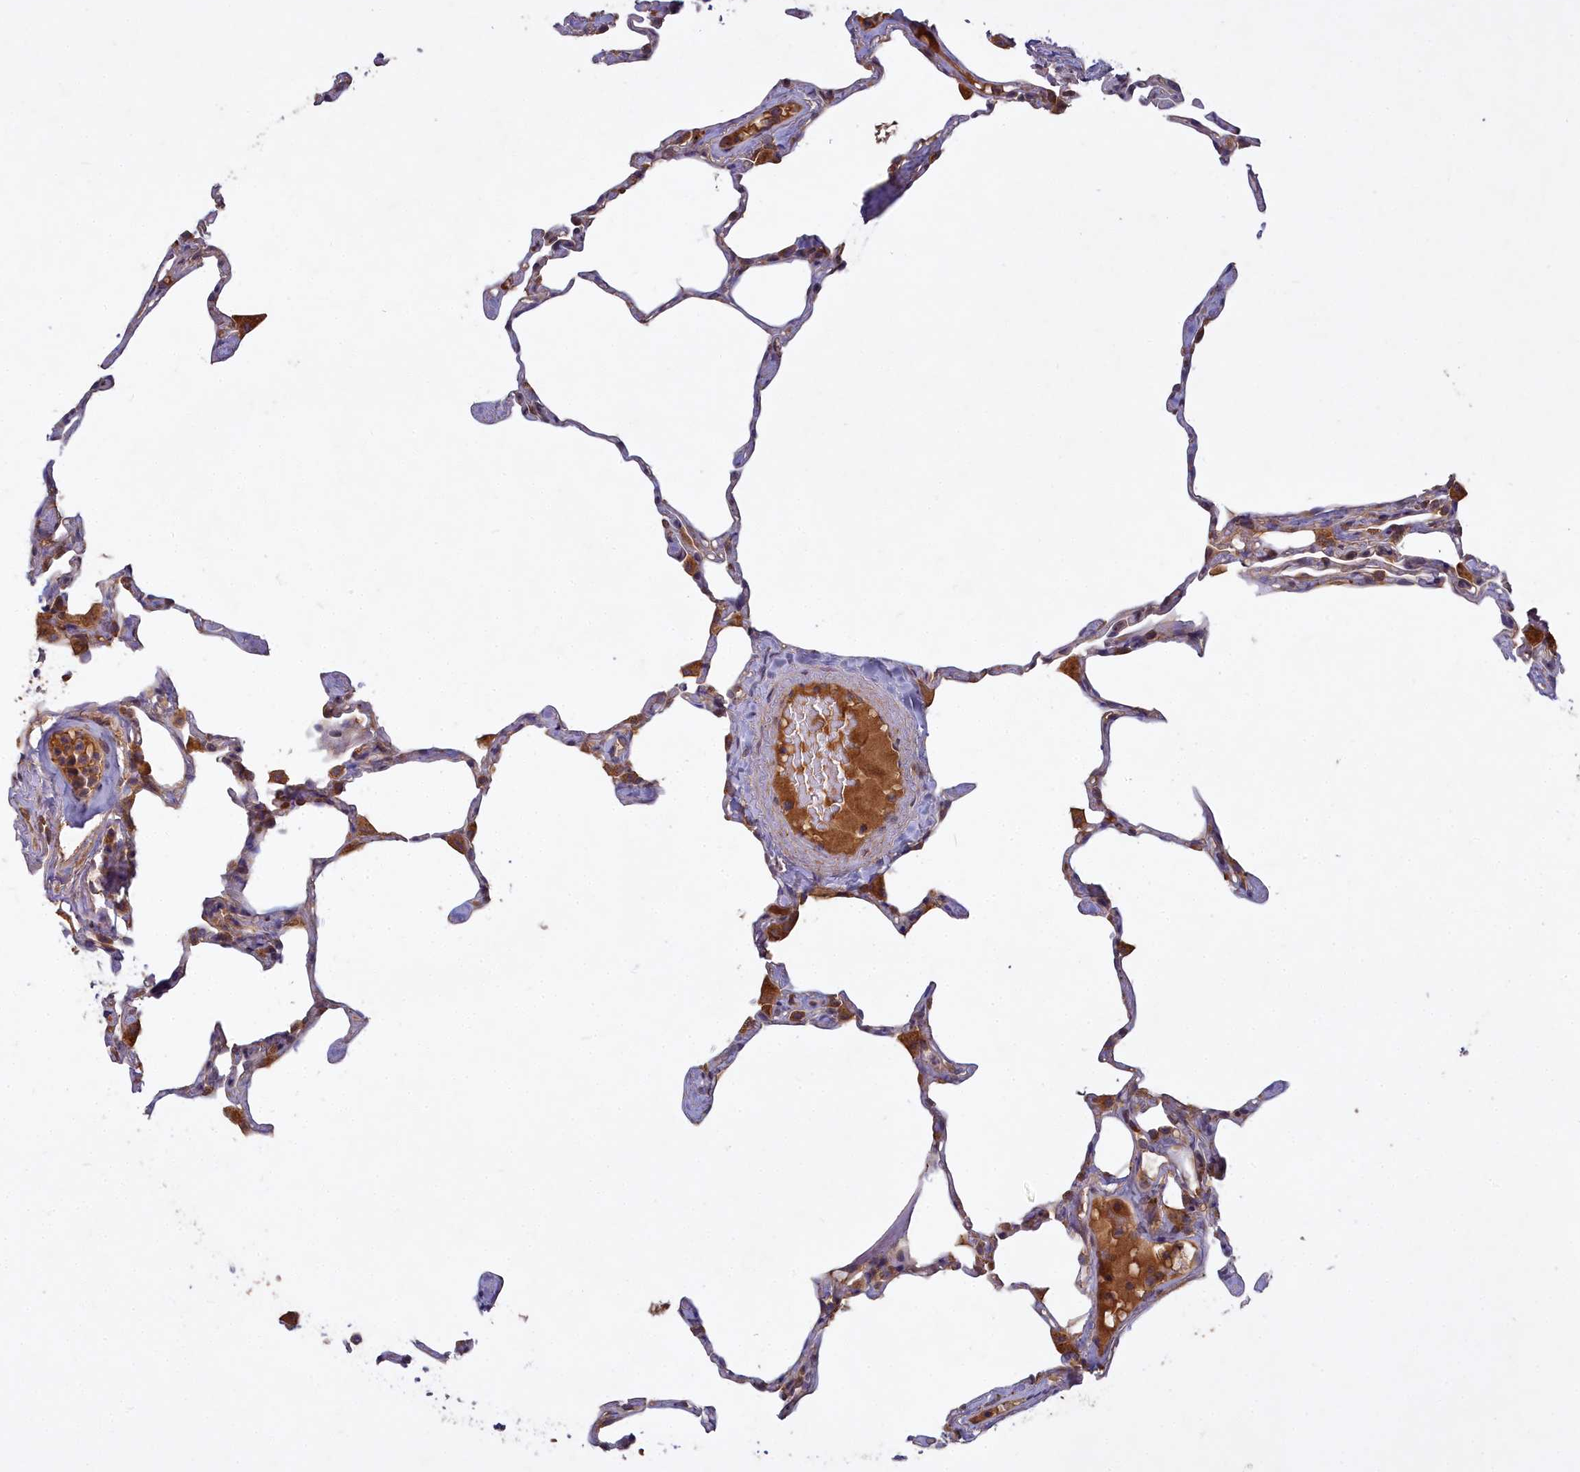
{"staining": {"intensity": "moderate", "quantity": "25%-75%", "location": "cytoplasmic/membranous"}, "tissue": "lung", "cell_type": "Alveolar cells", "image_type": "normal", "snomed": [{"axis": "morphology", "description": "Normal tissue, NOS"}, {"axis": "topography", "description": "Lung"}], "caption": "Immunohistochemical staining of normal lung shows medium levels of moderate cytoplasmic/membranous staining in about 25%-75% of alveolar cells.", "gene": "CCDC167", "patient": {"sex": "male", "age": 65}}